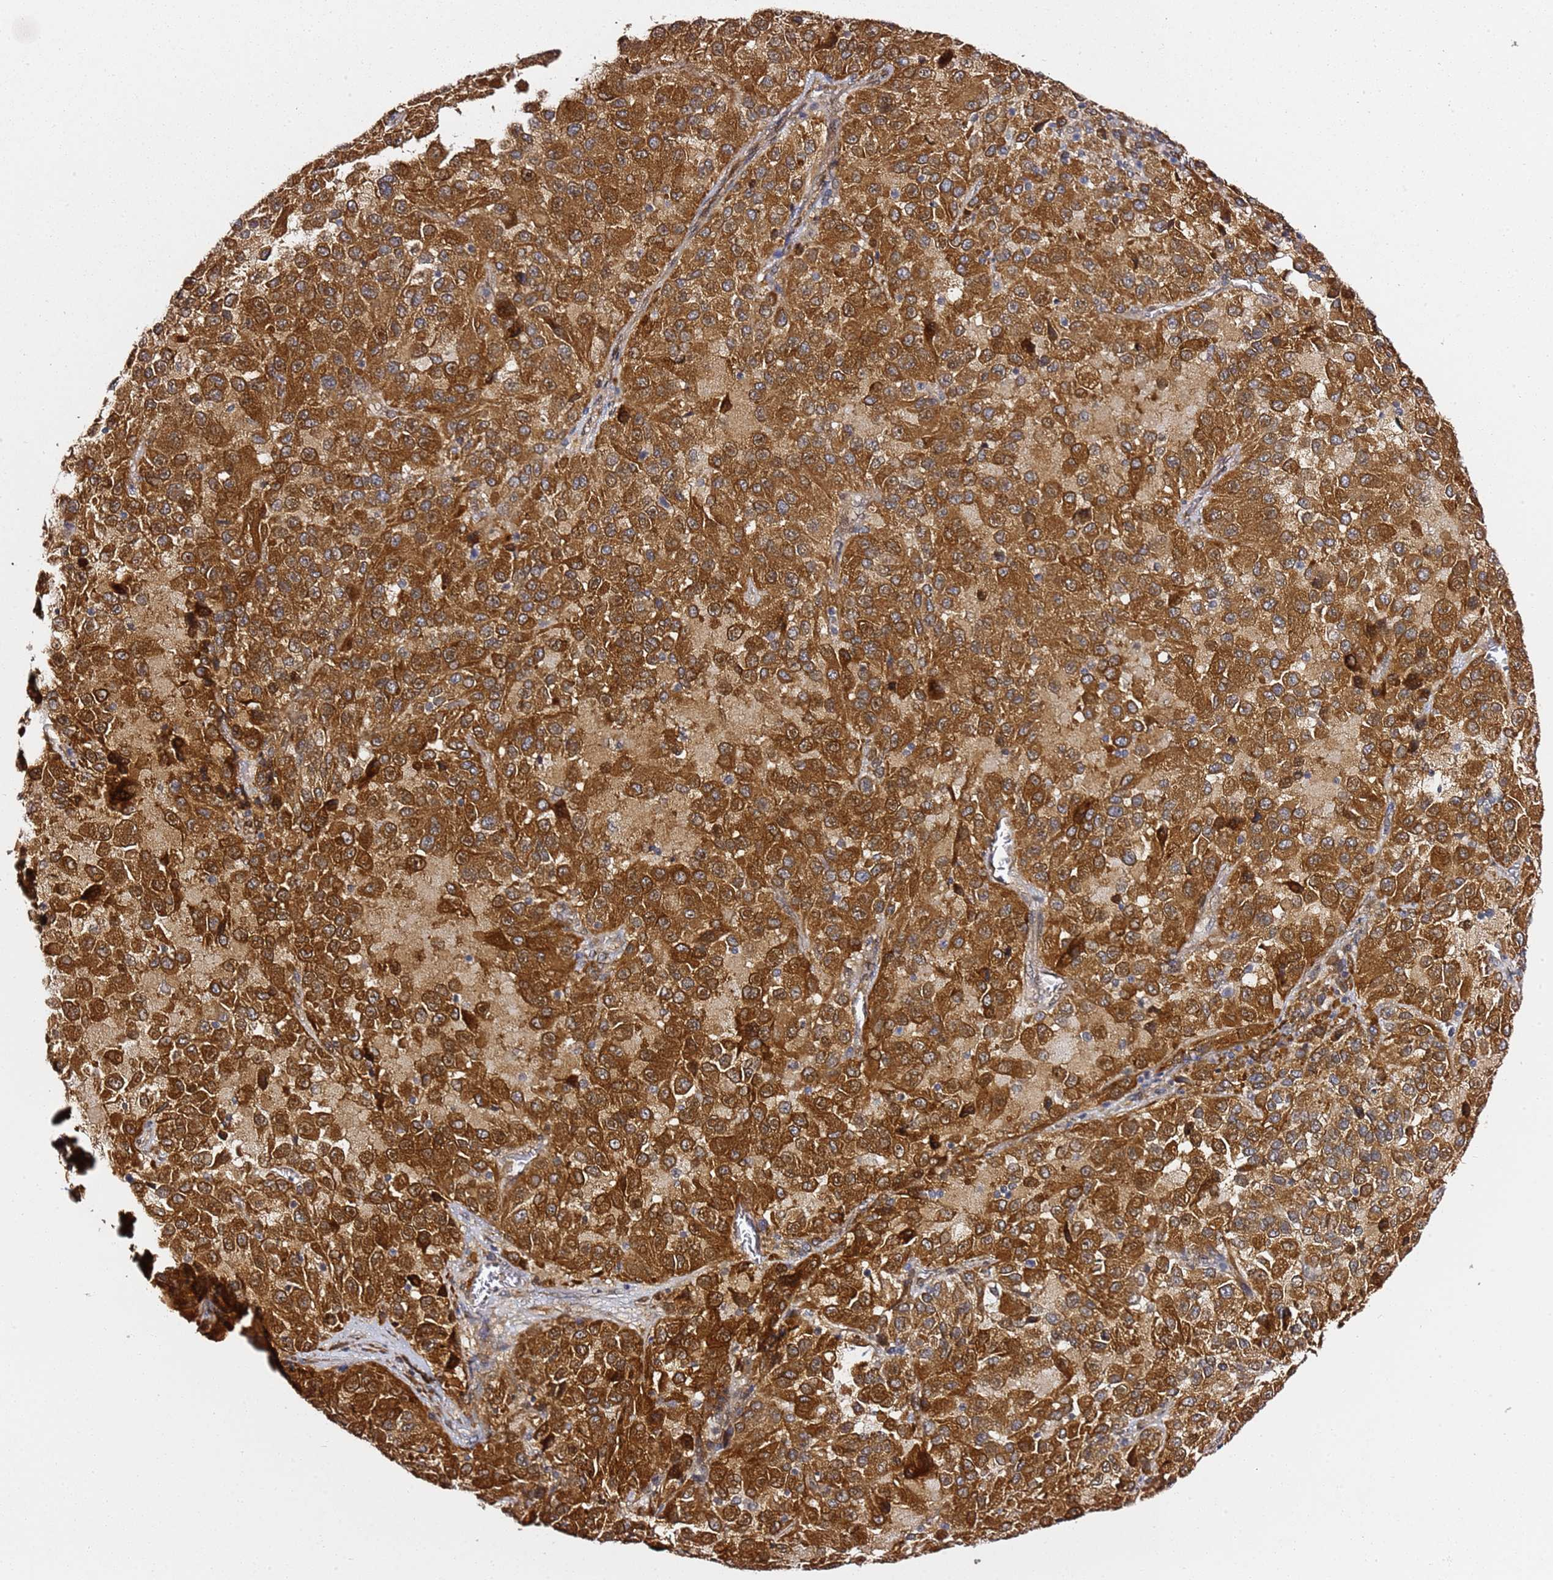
{"staining": {"intensity": "strong", "quantity": ">75%", "location": "cytoplasmic/membranous"}, "tissue": "melanoma", "cell_type": "Tumor cells", "image_type": "cancer", "snomed": [{"axis": "morphology", "description": "Malignant melanoma, Metastatic site"}, {"axis": "topography", "description": "Lung"}], "caption": "A brown stain highlights strong cytoplasmic/membranous positivity of a protein in melanoma tumor cells. The protein of interest is stained brown, and the nuclei are stained in blue (DAB (3,3'-diaminobenzidine) IHC with brightfield microscopy, high magnification).", "gene": "PRKAB2", "patient": {"sex": "male", "age": 64}}